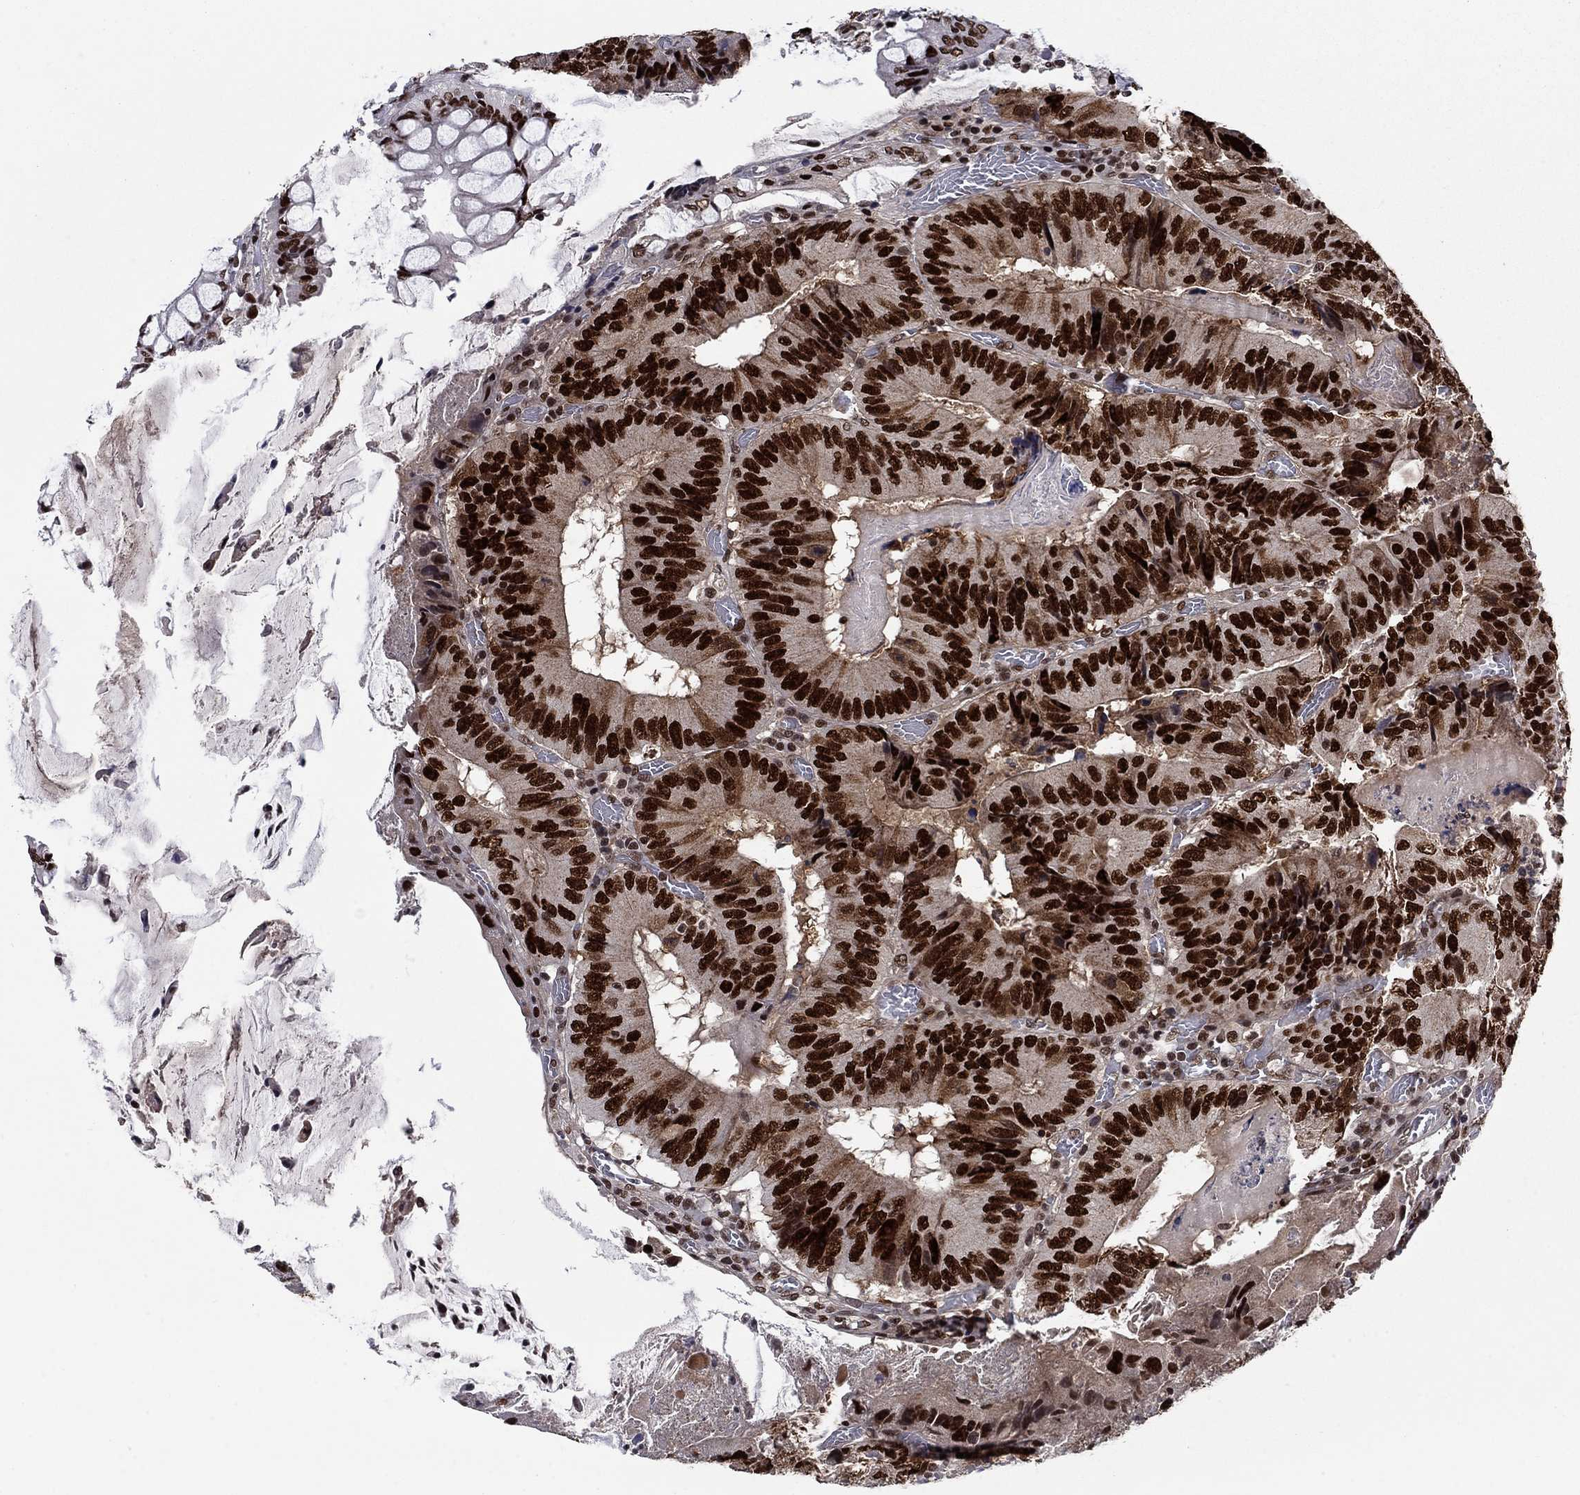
{"staining": {"intensity": "strong", "quantity": ">75%", "location": "nuclear"}, "tissue": "colorectal cancer", "cell_type": "Tumor cells", "image_type": "cancer", "snomed": [{"axis": "morphology", "description": "Adenocarcinoma, NOS"}, {"axis": "topography", "description": "Colon"}], "caption": "Protein expression analysis of human colorectal adenocarcinoma reveals strong nuclear positivity in approximately >75% of tumor cells.", "gene": "RPRD1B", "patient": {"sex": "female", "age": 86}}